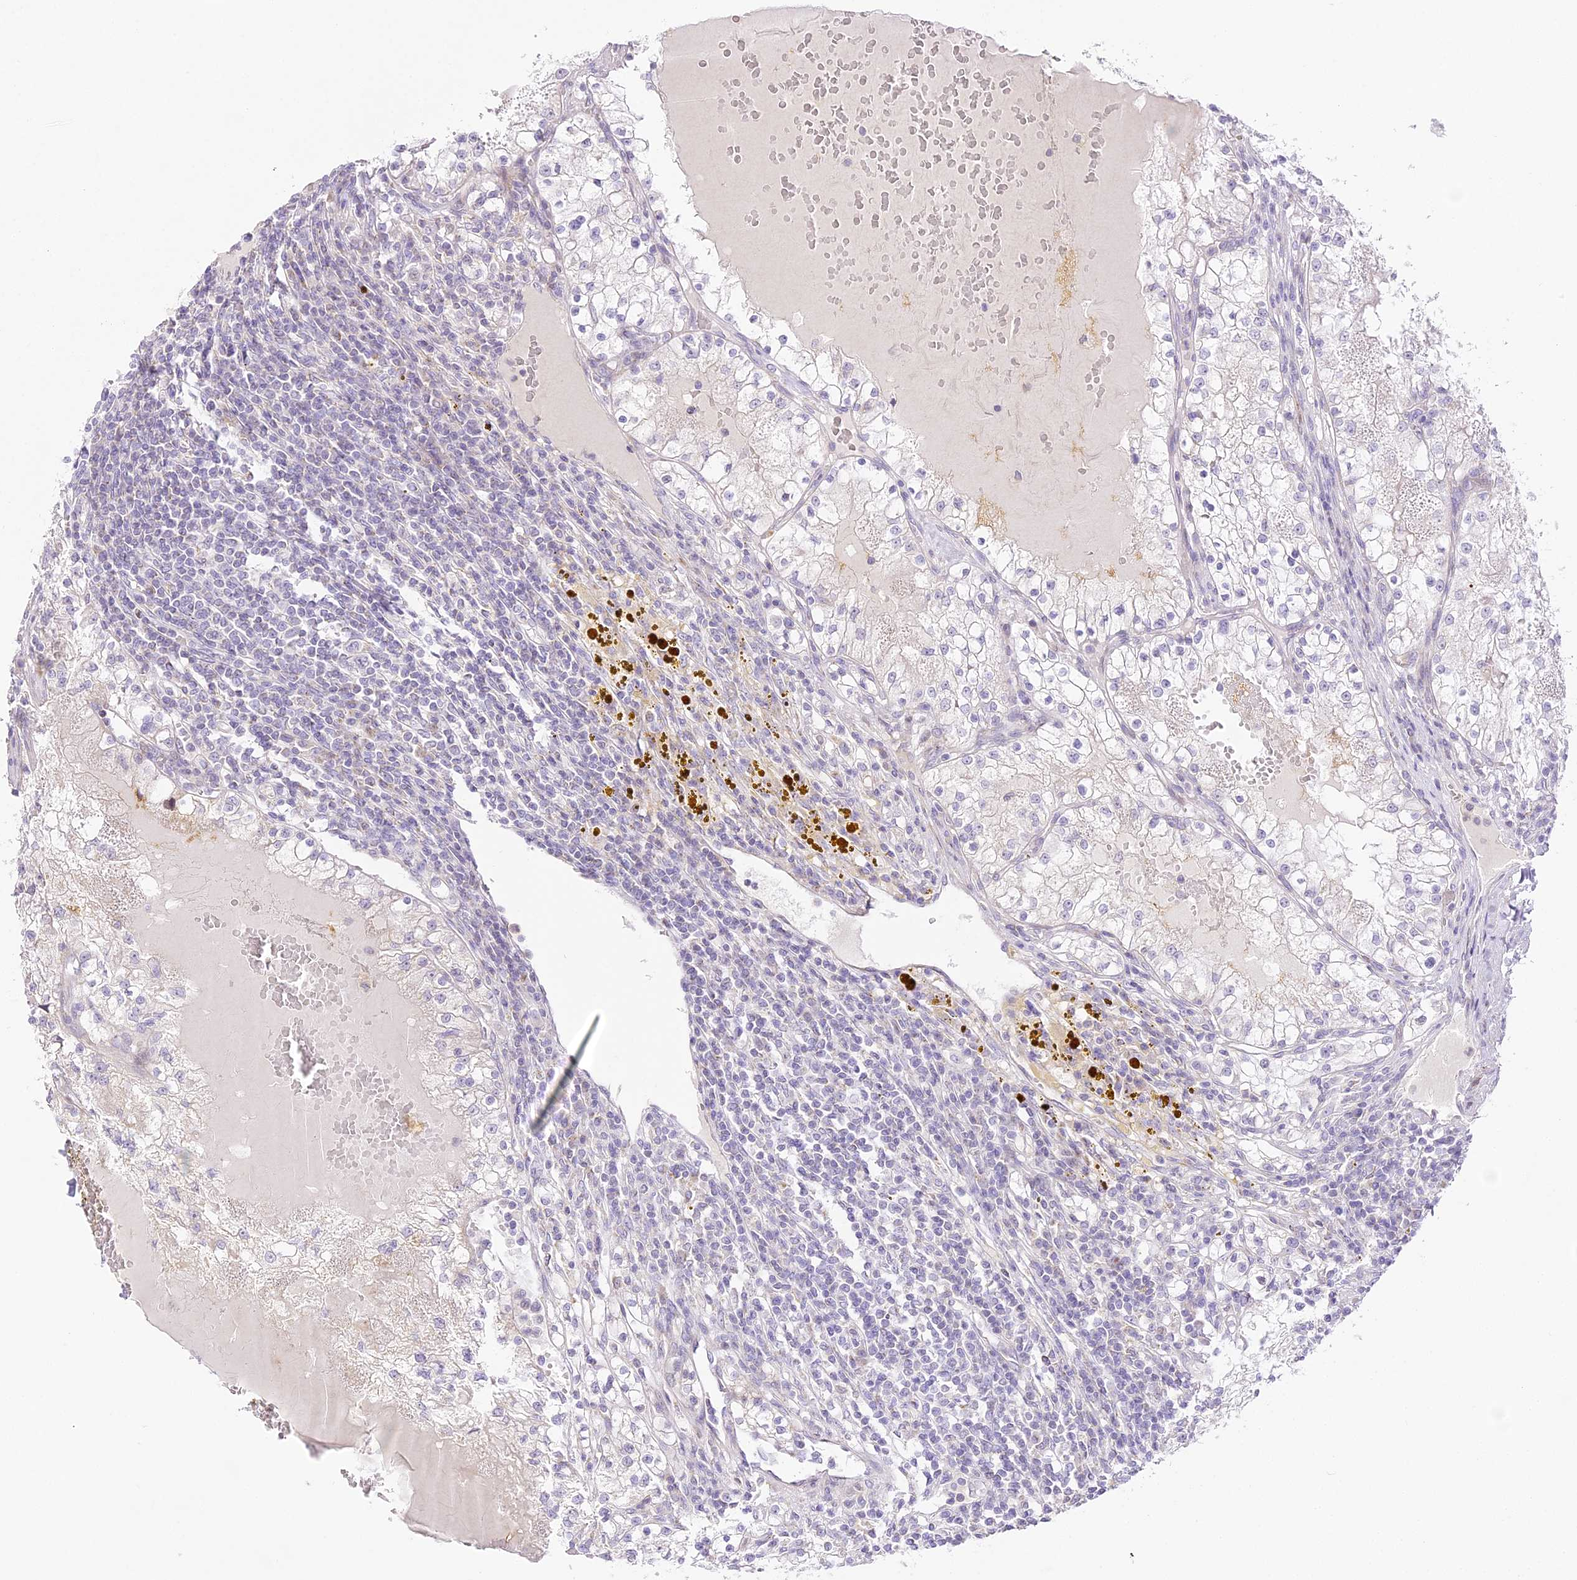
{"staining": {"intensity": "negative", "quantity": "none", "location": "none"}, "tissue": "renal cancer", "cell_type": "Tumor cells", "image_type": "cancer", "snomed": [{"axis": "morphology", "description": "Normal tissue, NOS"}, {"axis": "morphology", "description": "Adenocarcinoma, NOS"}, {"axis": "topography", "description": "Kidney"}], "caption": "Immunohistochemistry micrograph of human renal cancer (adenocarcinoma) stained for a protein (brown), which shows no staining in tumor cells.", "gene": "CCDC30", "patient": {"sex": "male", "age": 68}}